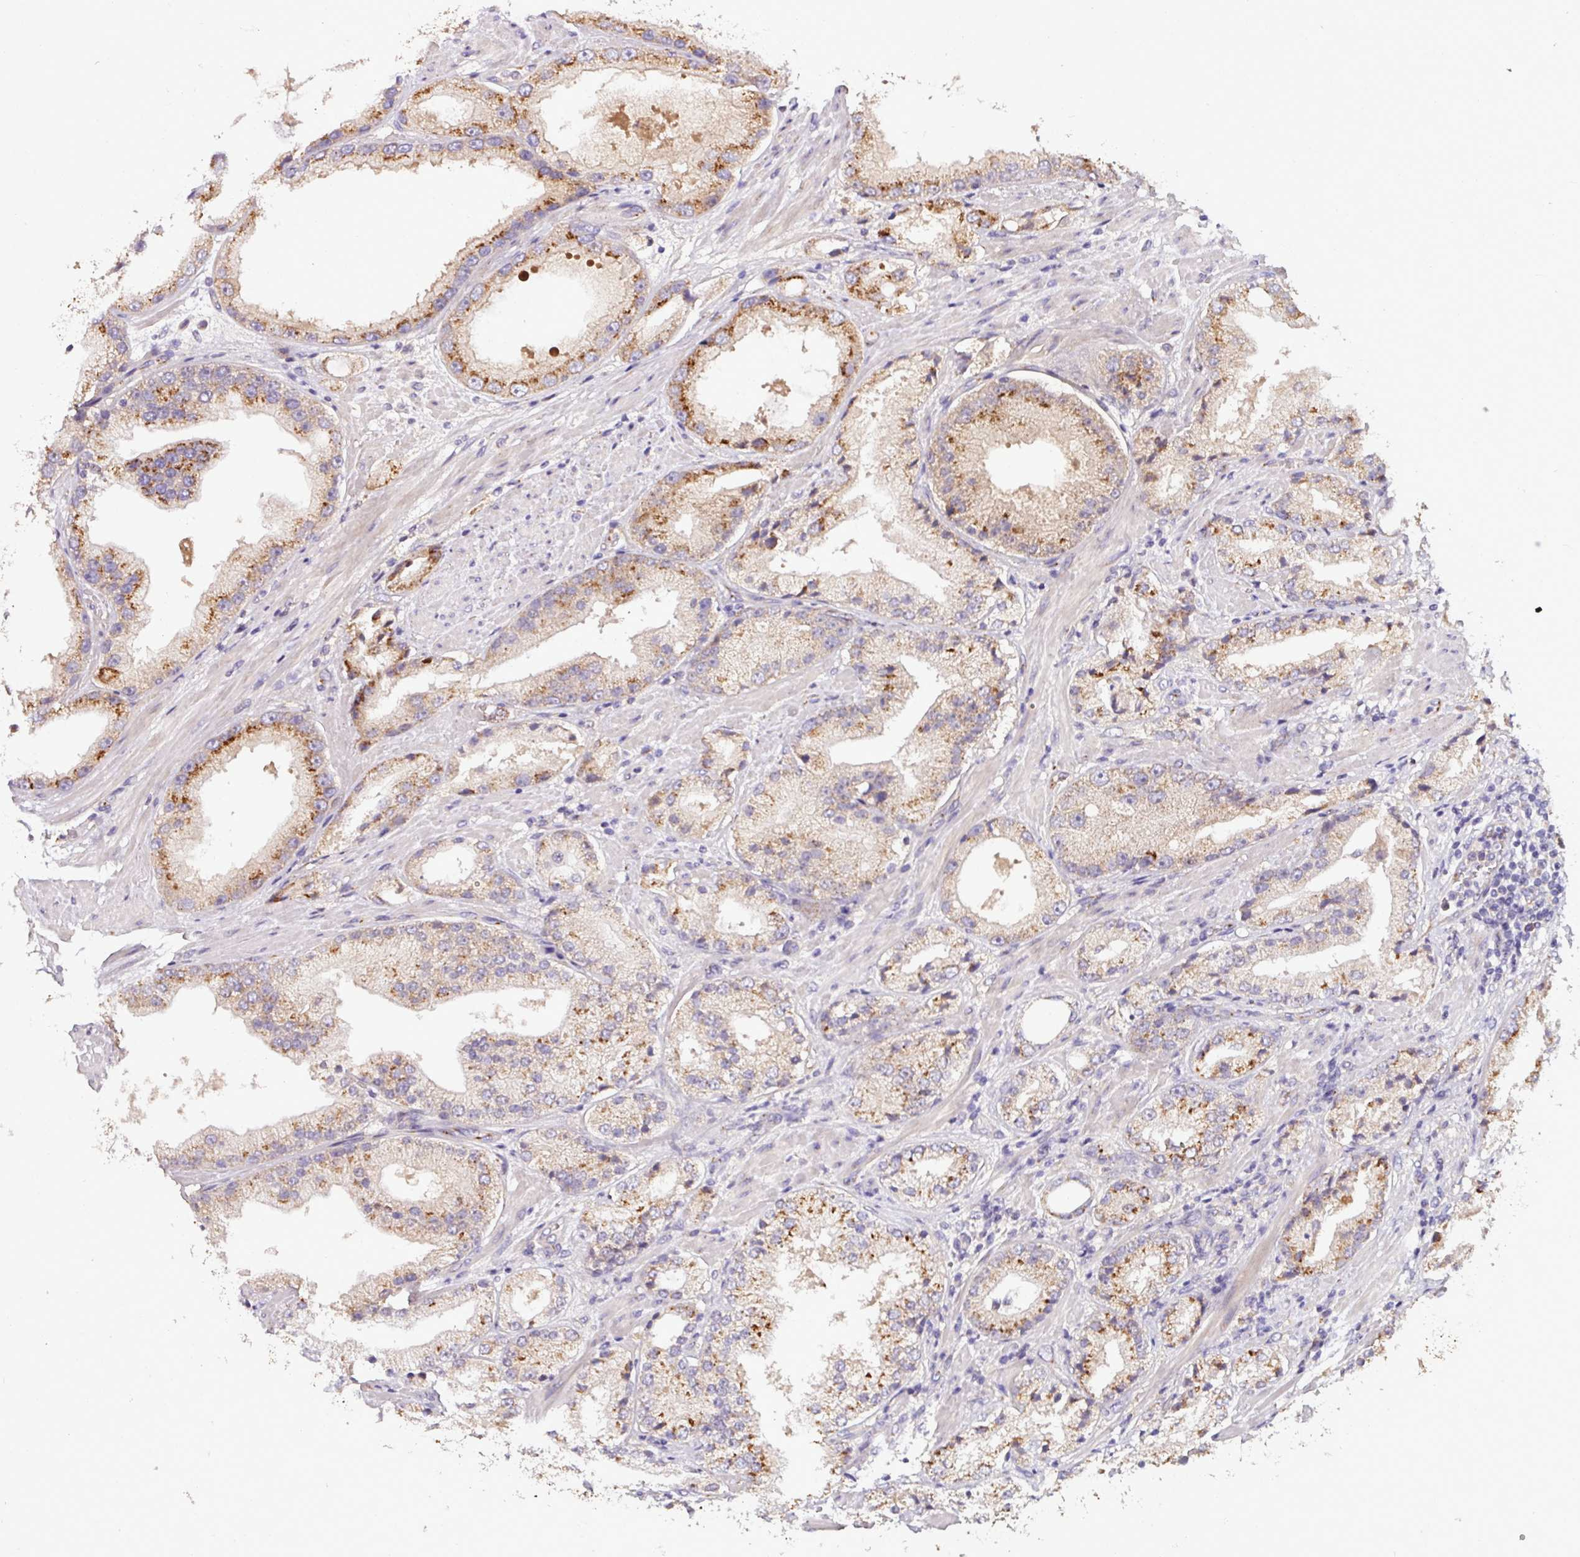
{"staining": {"intensity": "moderate", "quantity": ">75%", "location": "cytoplasmic/membranous"}, "tissue": "prostate cancer", "cell_type": "Tumor cells", "image_type": "cancer", "snomed": [{"axis": "morphology", "description": "Adenocarcinoma, Low grade"}, {"axis": "topography", "description": "Prostate"}], "caption": "A brown stain labels moderate cytoplasmic/membranous expression of a protein in human adenocarcinoma (low-grade) (prostate) tumor cells. The protein of interest is shown in brown color, while the nuclei are stained blue.", "gene": "CPD", "patient": {"sex": "male", "age": 67}}